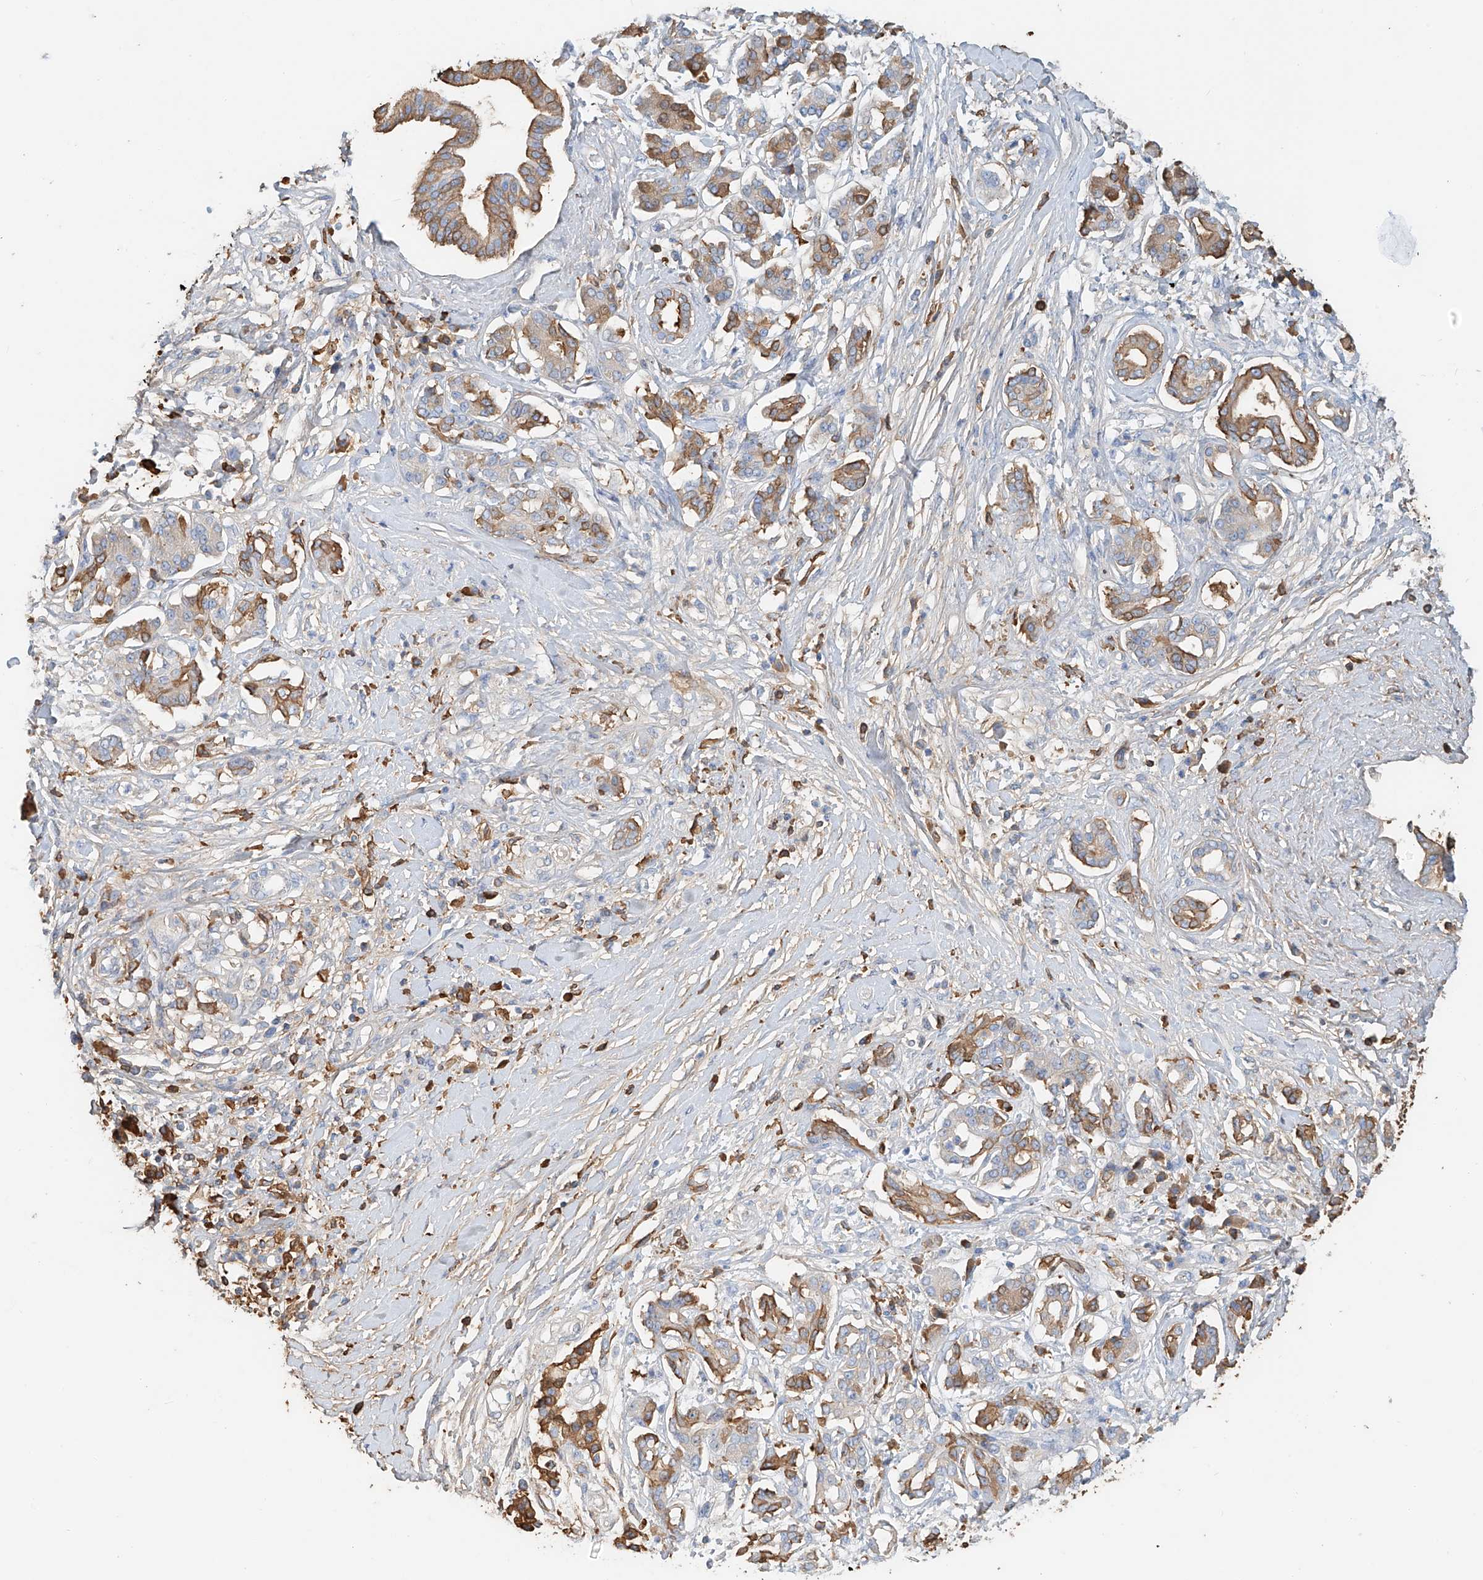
{"staining": {"intensity": "moderate", "quantity": "<25%", "location": "cytoplasmic/membranous"}, "tissue": "pancreatic cancer", "cell_type": "Tumor cells", "image_type": "cancer", "snomed": [{"axis": "morphology", "description": "Inflammation, NOS"}, {"axis": "morphology", "description": "Adenocarcinoma, NOS"}, {"axis": "topography", "description": "Pancreas"}], "caption": "Pancreatic adenocarcinoma tissue displays moderate cytoplasmic/membranous positivity in about <25% of tumor cells, visualized by immunohistochemistry.", "gene": "ZFP30", "patient": {"sex": "female", "age": 56}}